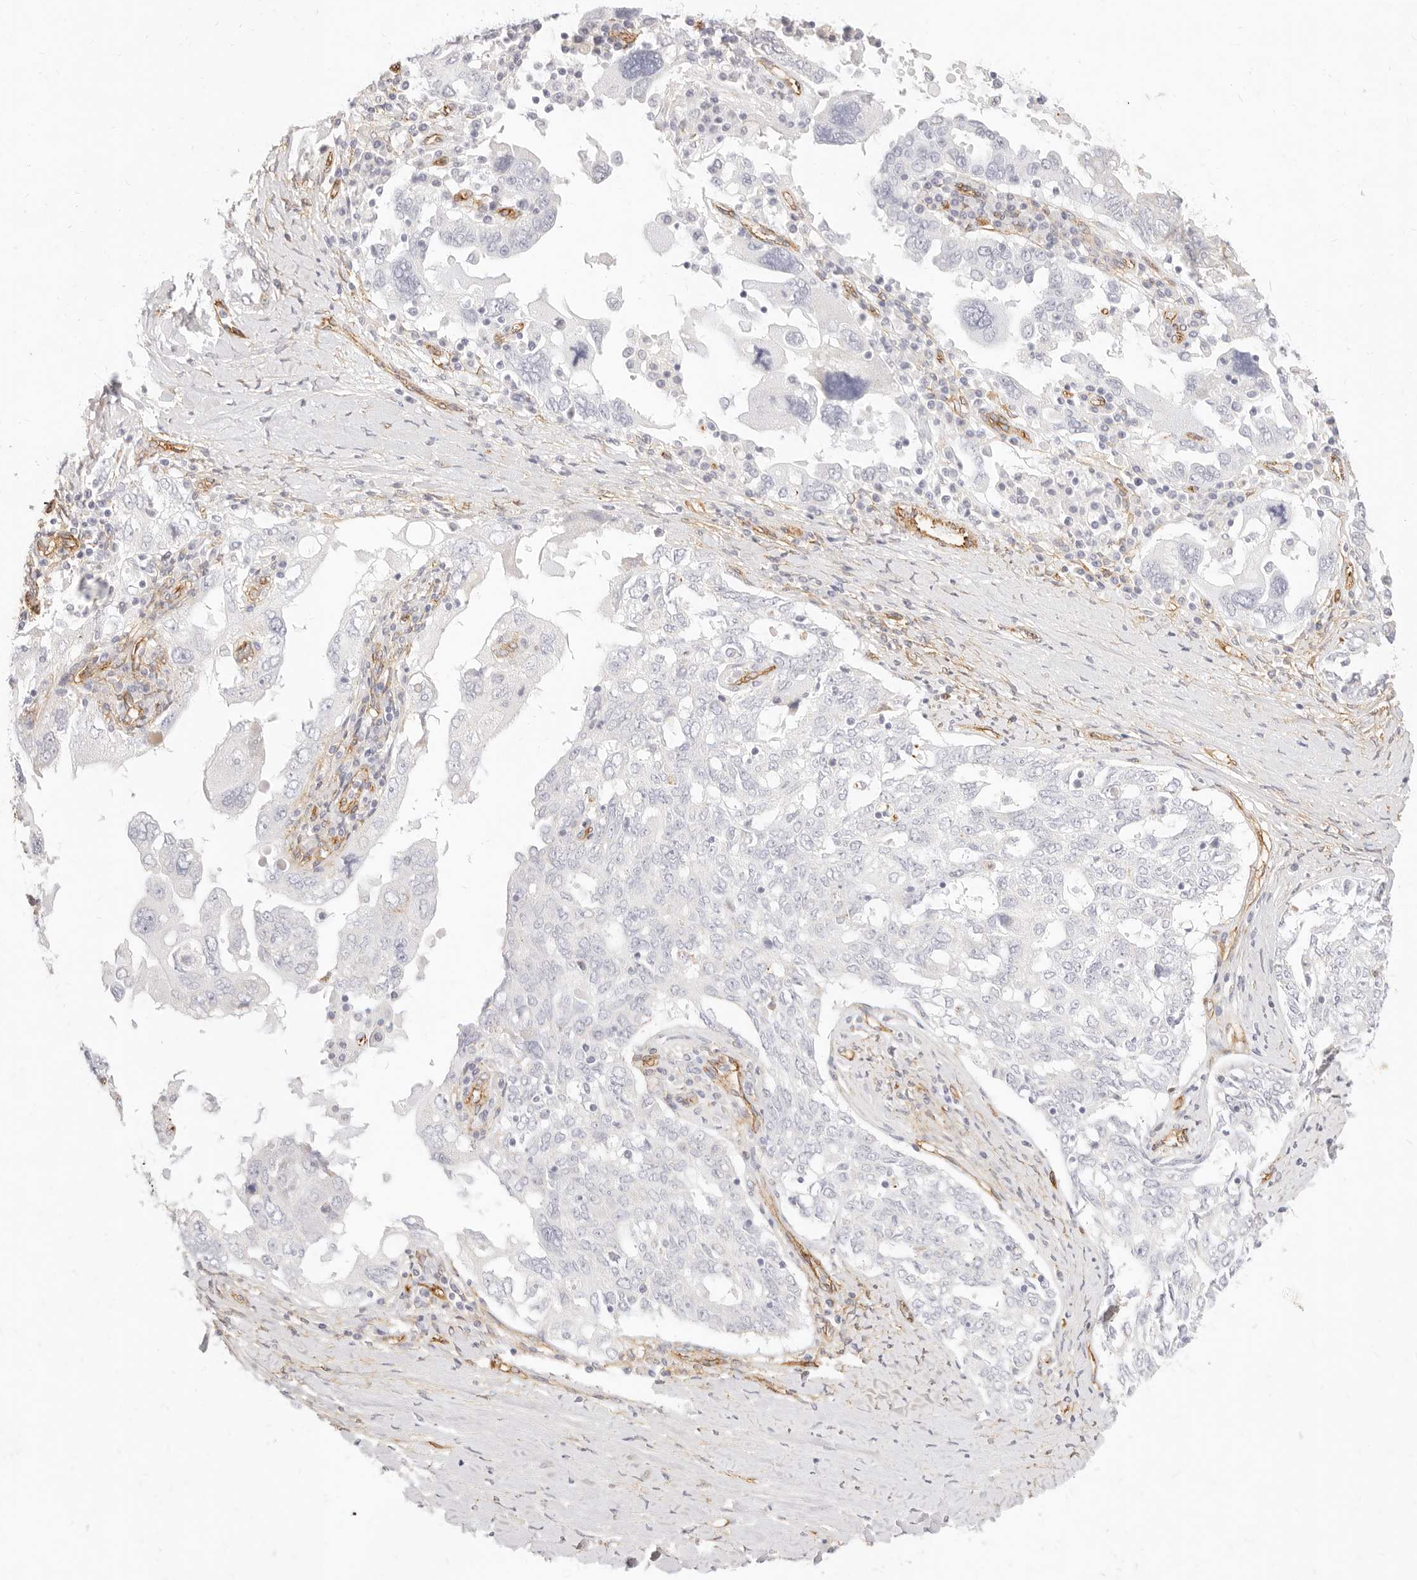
{"staining": {"intensity": "negative", "quantity": "none", "location": "none"}, "tissue": "ovarian cancer", "cell_type": "Tumor cells", "image_type": "cancer", "snomed": [{"axis": "morphology", "description": "Carcinoma, endometroid"}, {"axis": "topography", "description": "Ovary"}], "caption": "Immunohistochemistry (IHC) image of human endometroid carcinoma (ovarian) stained for a protein (brown), which displays no staining in tumor cells.", "gene": "NUS1", "patient": {"sex": "female", "age": 62}}